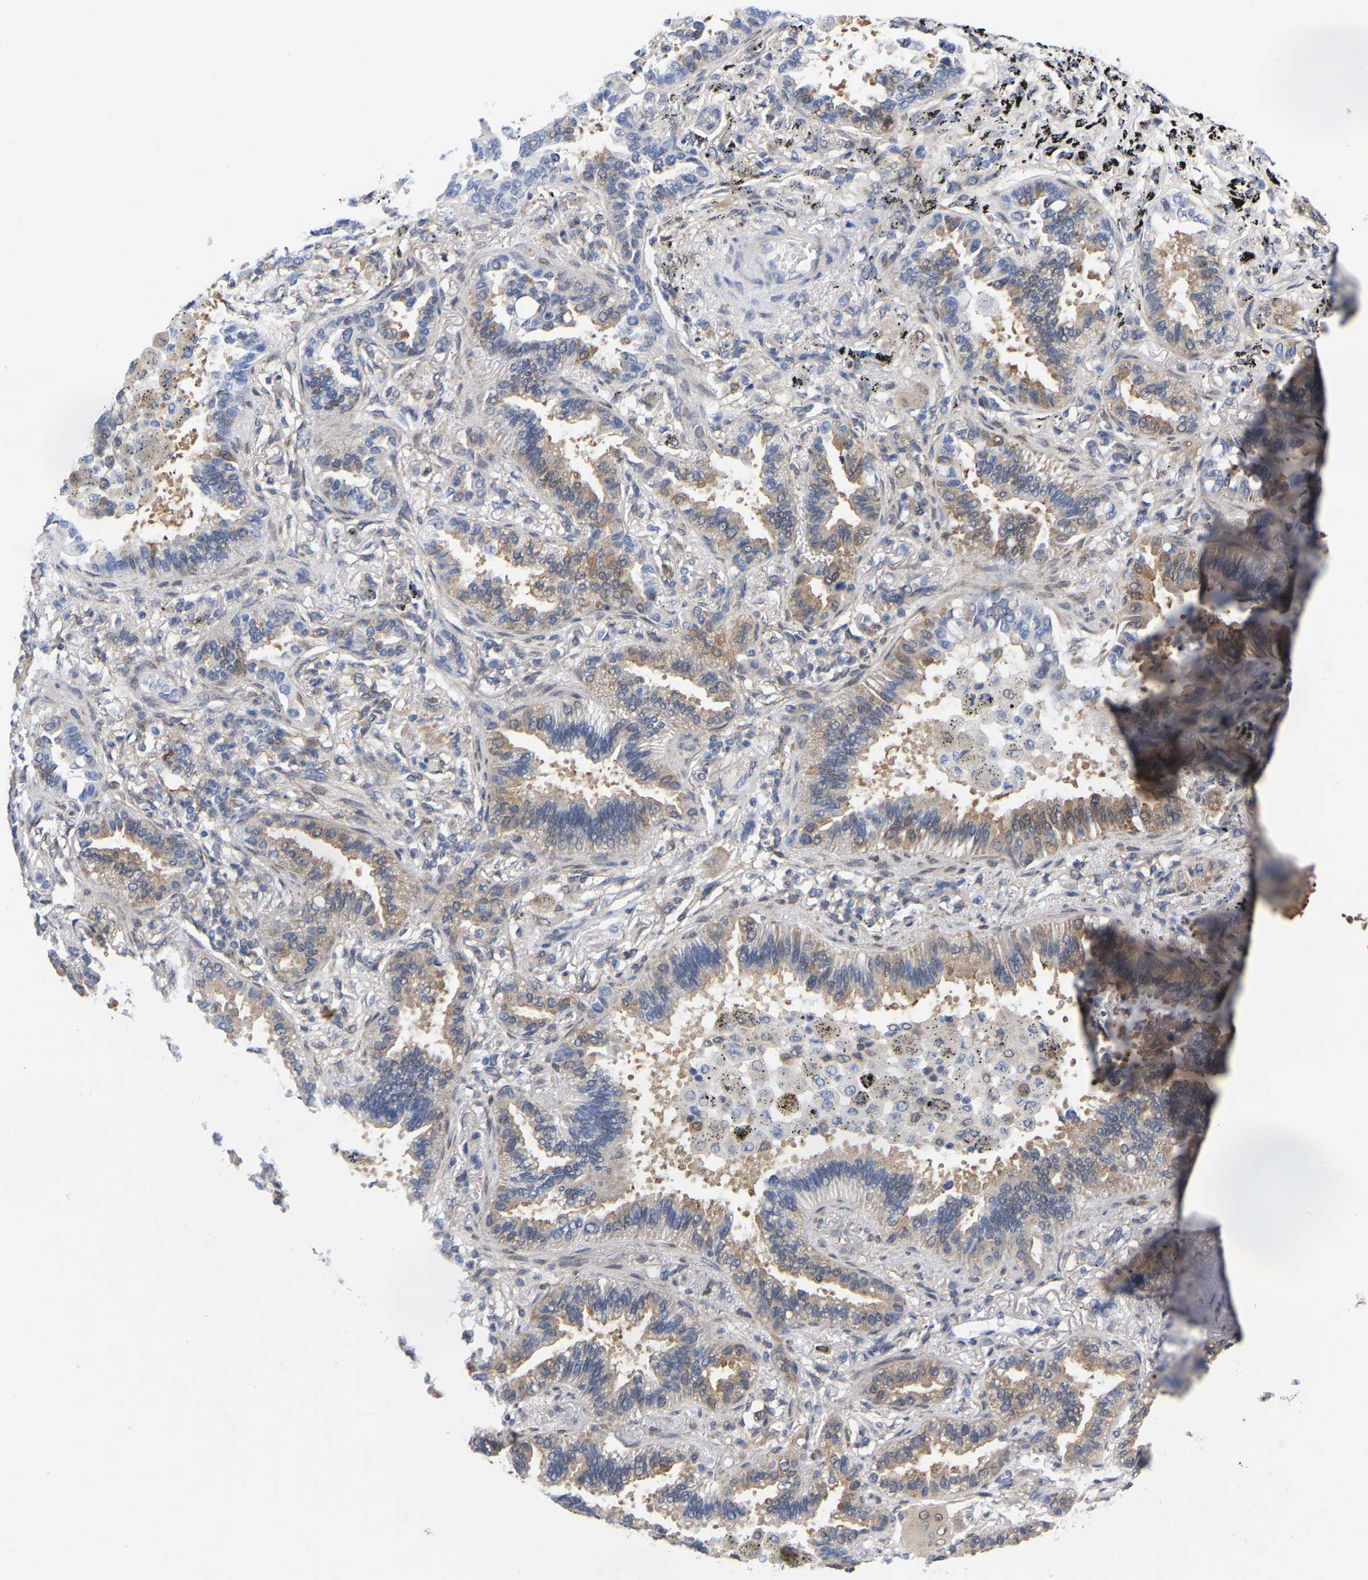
{"staining": {"intensity": "weak", "quantity": "25%-75%", "location": "cytoplasmic/membranous,nuclear"}, "tissue": "lung cancer", "cell_type": "Tumor cells", "image_type": "cancer", "snomed": [{"axis": "morphology", "description": "Normal tissue, NOS"}, {"axis": "morphology", "description": "Adenocarcinoma, NOS"}, {"axis": "topography", "description": "Lung"}], "caption": "This is an image of immunohistochemistry staining of lung cancer, which shows weak staining in the cytoplasmic/membranous and nuclear of tumor cells.", "gene": "UBE4B", "patient": {"sex": "male", "age": 59}}